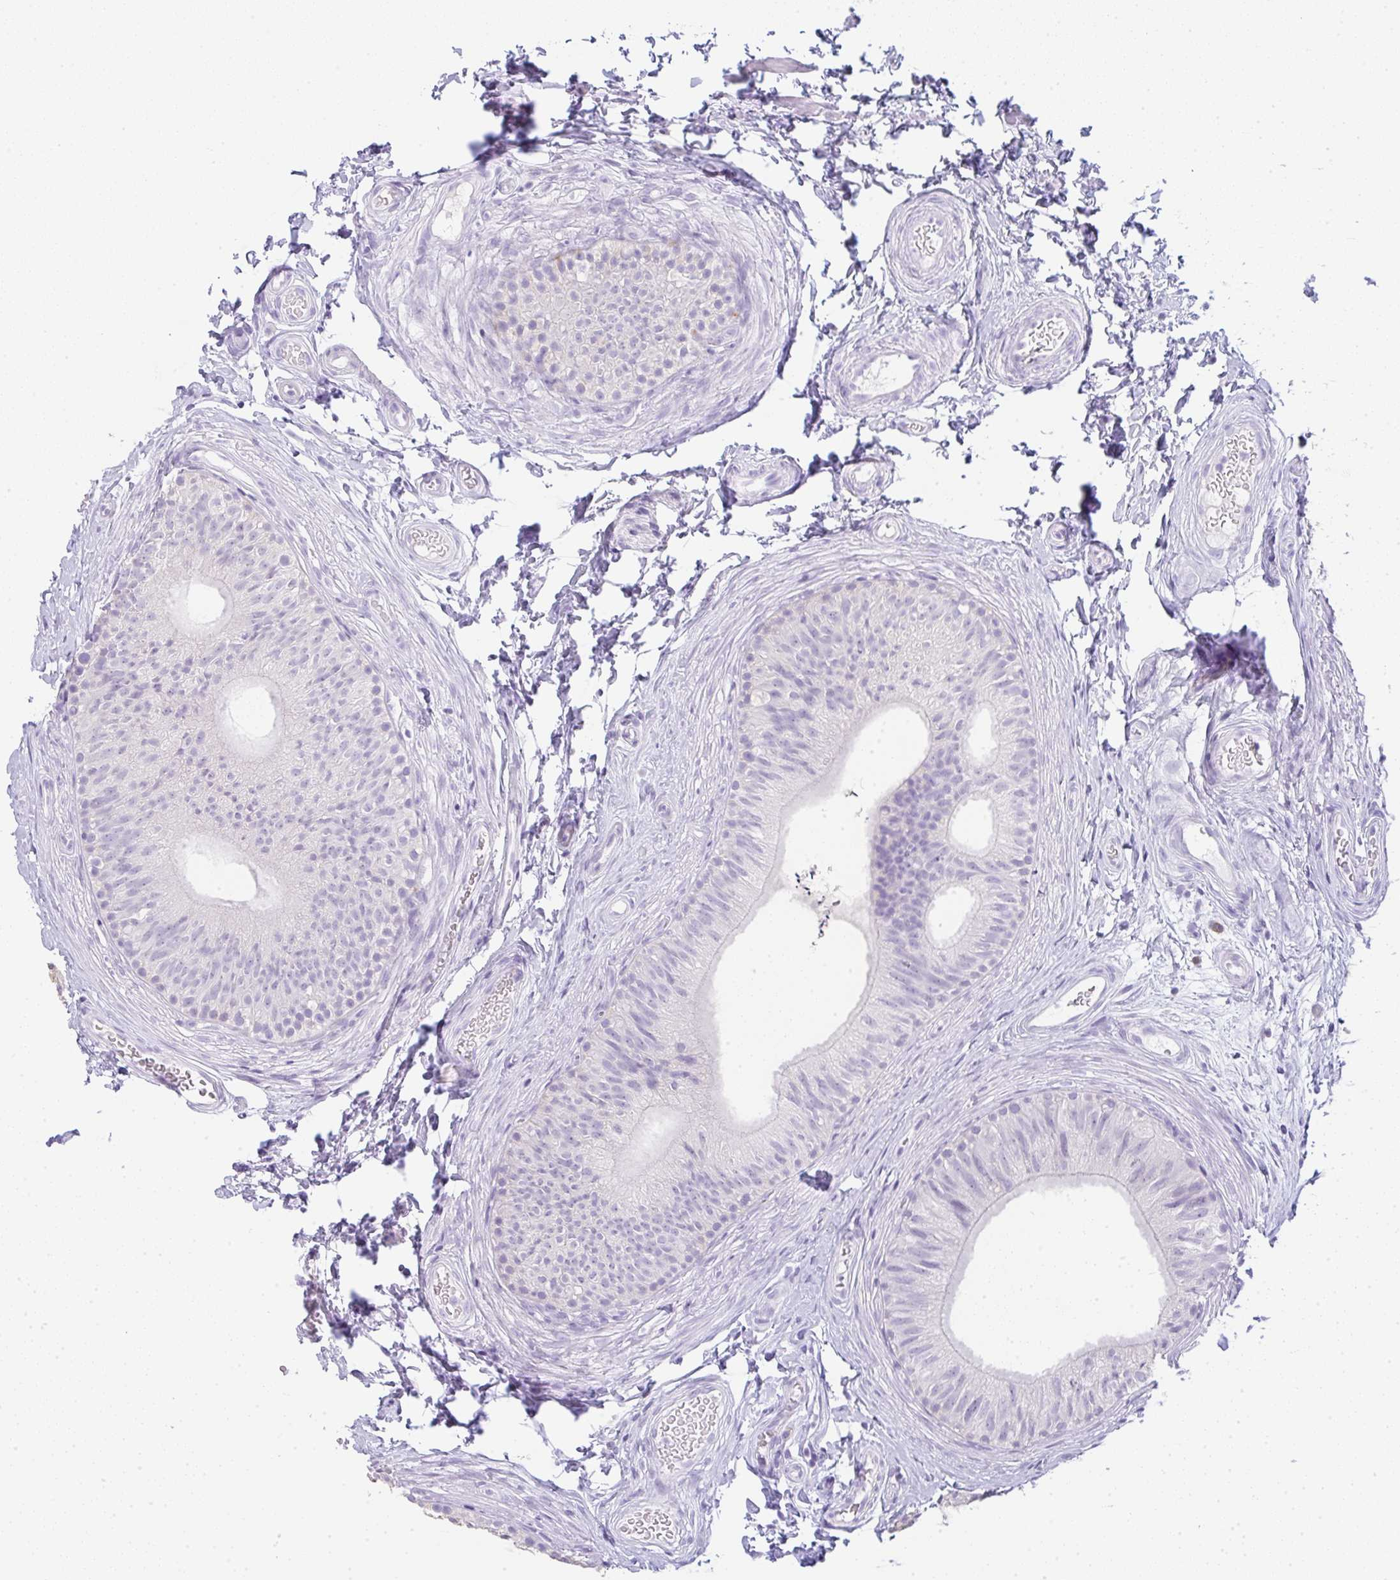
{"staining": {"intensity": "negative", "quantity": "none", "location": "none"}, "tissue": "epididymis", "cell_type": "Glandular cells", "image_type": "normal", "snomed": [{"axis": "morphology", "description": "Normal tissue, NOS"}, {"axis": "topography", "description": "Epididymis, spermatic cord, NOS"}, {"axis": "topography", "description": "Epididymis"}, {"axis": "topography", "description": "Peripheral nerve tissue"}], "caption": "High magnification brightfield microscopy of unremarkable epididymis stained with DAB (brown) and counterstained with hematoxylin (blue): glandular cells show no significant positivity. (DAB (3,3'-diaminobenzidine) IHC visualized using brightfield microscopy, high magnification).", "gene": "LPAR4", "patient": {"sex": "male", "age": 29}}